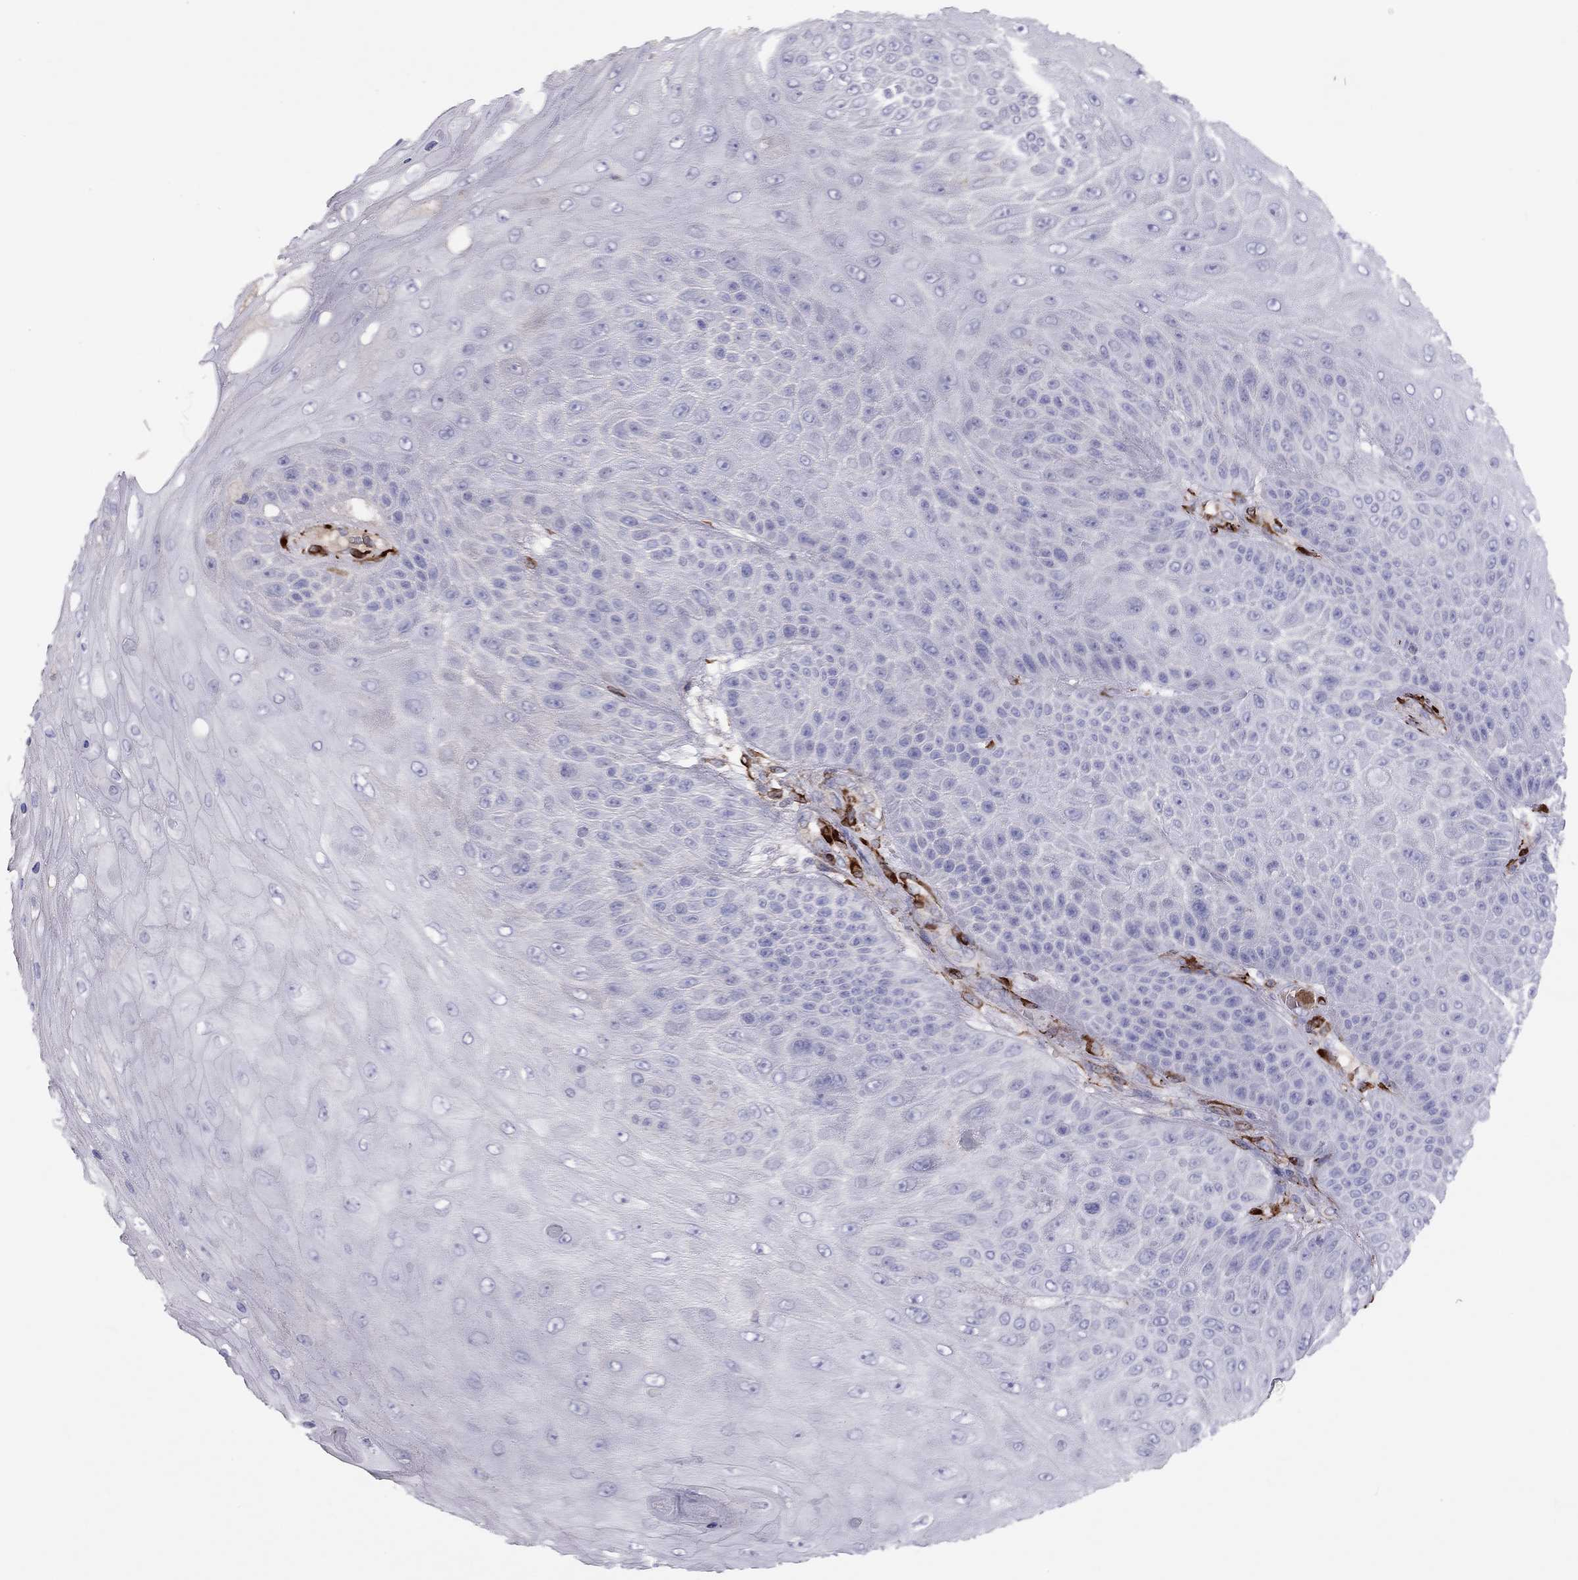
{"staining": {"intensity": "negative", "quantity": "none", "location": "none"}, "tissue": "skin cancer", "cell_type": "Tumor cells", "image_type": "cancer", "snomed": [{"axis": "morphology", "description": "Squamous cell carcinoma, NOS"}, {"axis": "topography", "description": "Skin"}], "caption": "Image shows no significant protein expression in tumor cells of skin cancer.", "gene": "RHD", "patient": {"sex": "male", "age": 62}}